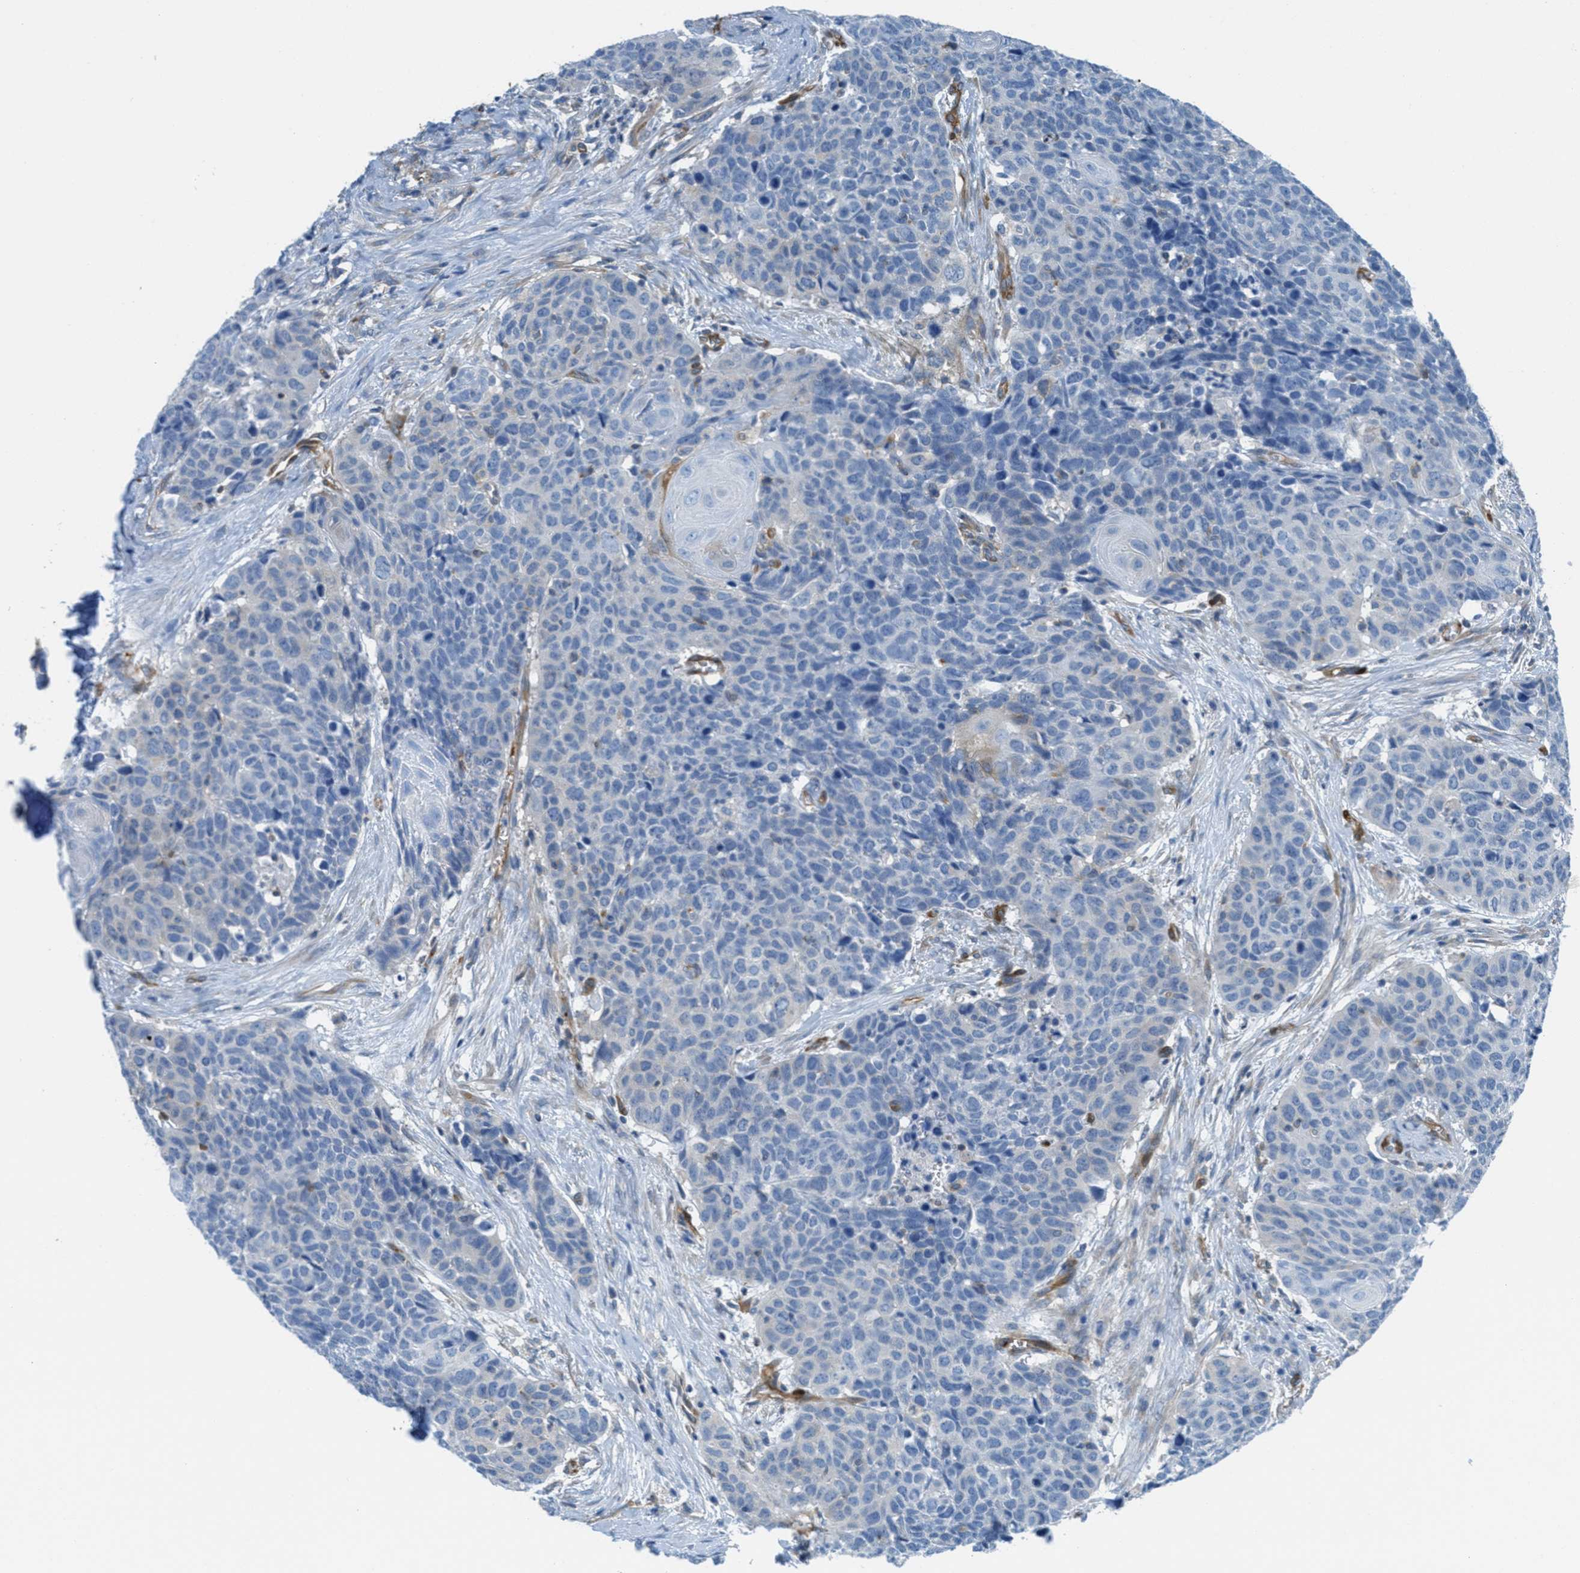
{"staining": {"intensity": "negative", "quantity": "none", "location": "none"}, "tissue": "head and neck cancer", "cell_type": "Tumor cells", "image_type": "cancer", "snomed": [{"axis": "morphology", "description": "Carcinoma, NOS"}, {"axis": "topography", "description": "Head-Neck"}], "caption": "A micrograph of human carcinoma (head and neck) is negative for staining in tumor cells.", "gene": "MAPRE2", "patient": {"sex": "male", "age": 87}}